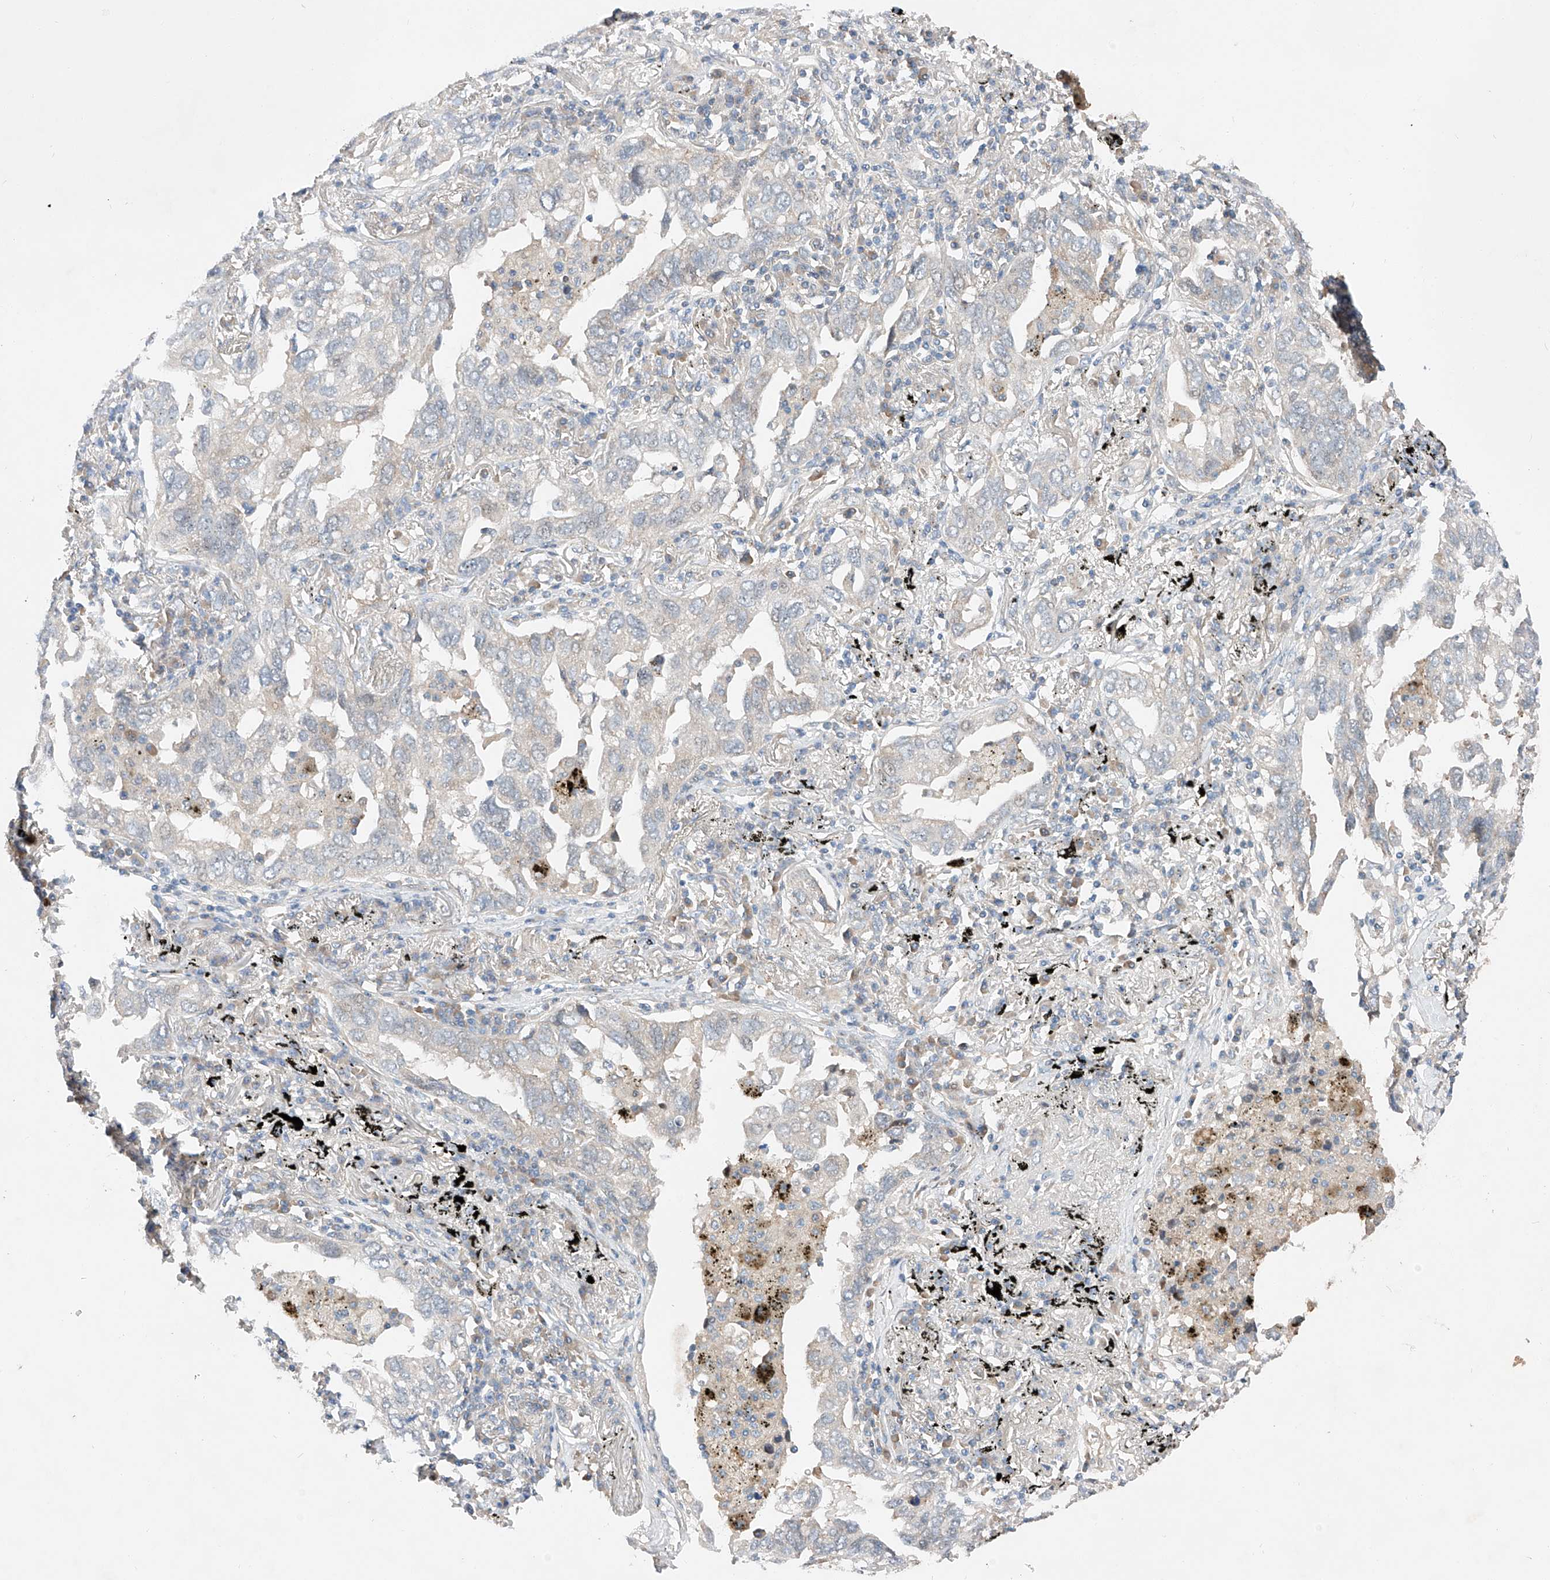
{"staining": {"intensity": "negative", "quantity": "none", "location": "none"}, "tissue": "lung cancer", "cell_type": "Tumor cells", "image_type": "cancer", "snomed": [{"axis": "morphology", "description": "Adenocarcinoma, NOS"}, {"axis": "topography", "description": "Lung"}], "caption": "IHC micrograph of neoplastic tissue: lung cancer (adenocarcinoma) stained with DAB (3,3'-diaminobenzidine) demonstrates no significant protein expression in tumor cells.", "gene": "RUSC1", "patient": {"sex": "male", "age": 65}}